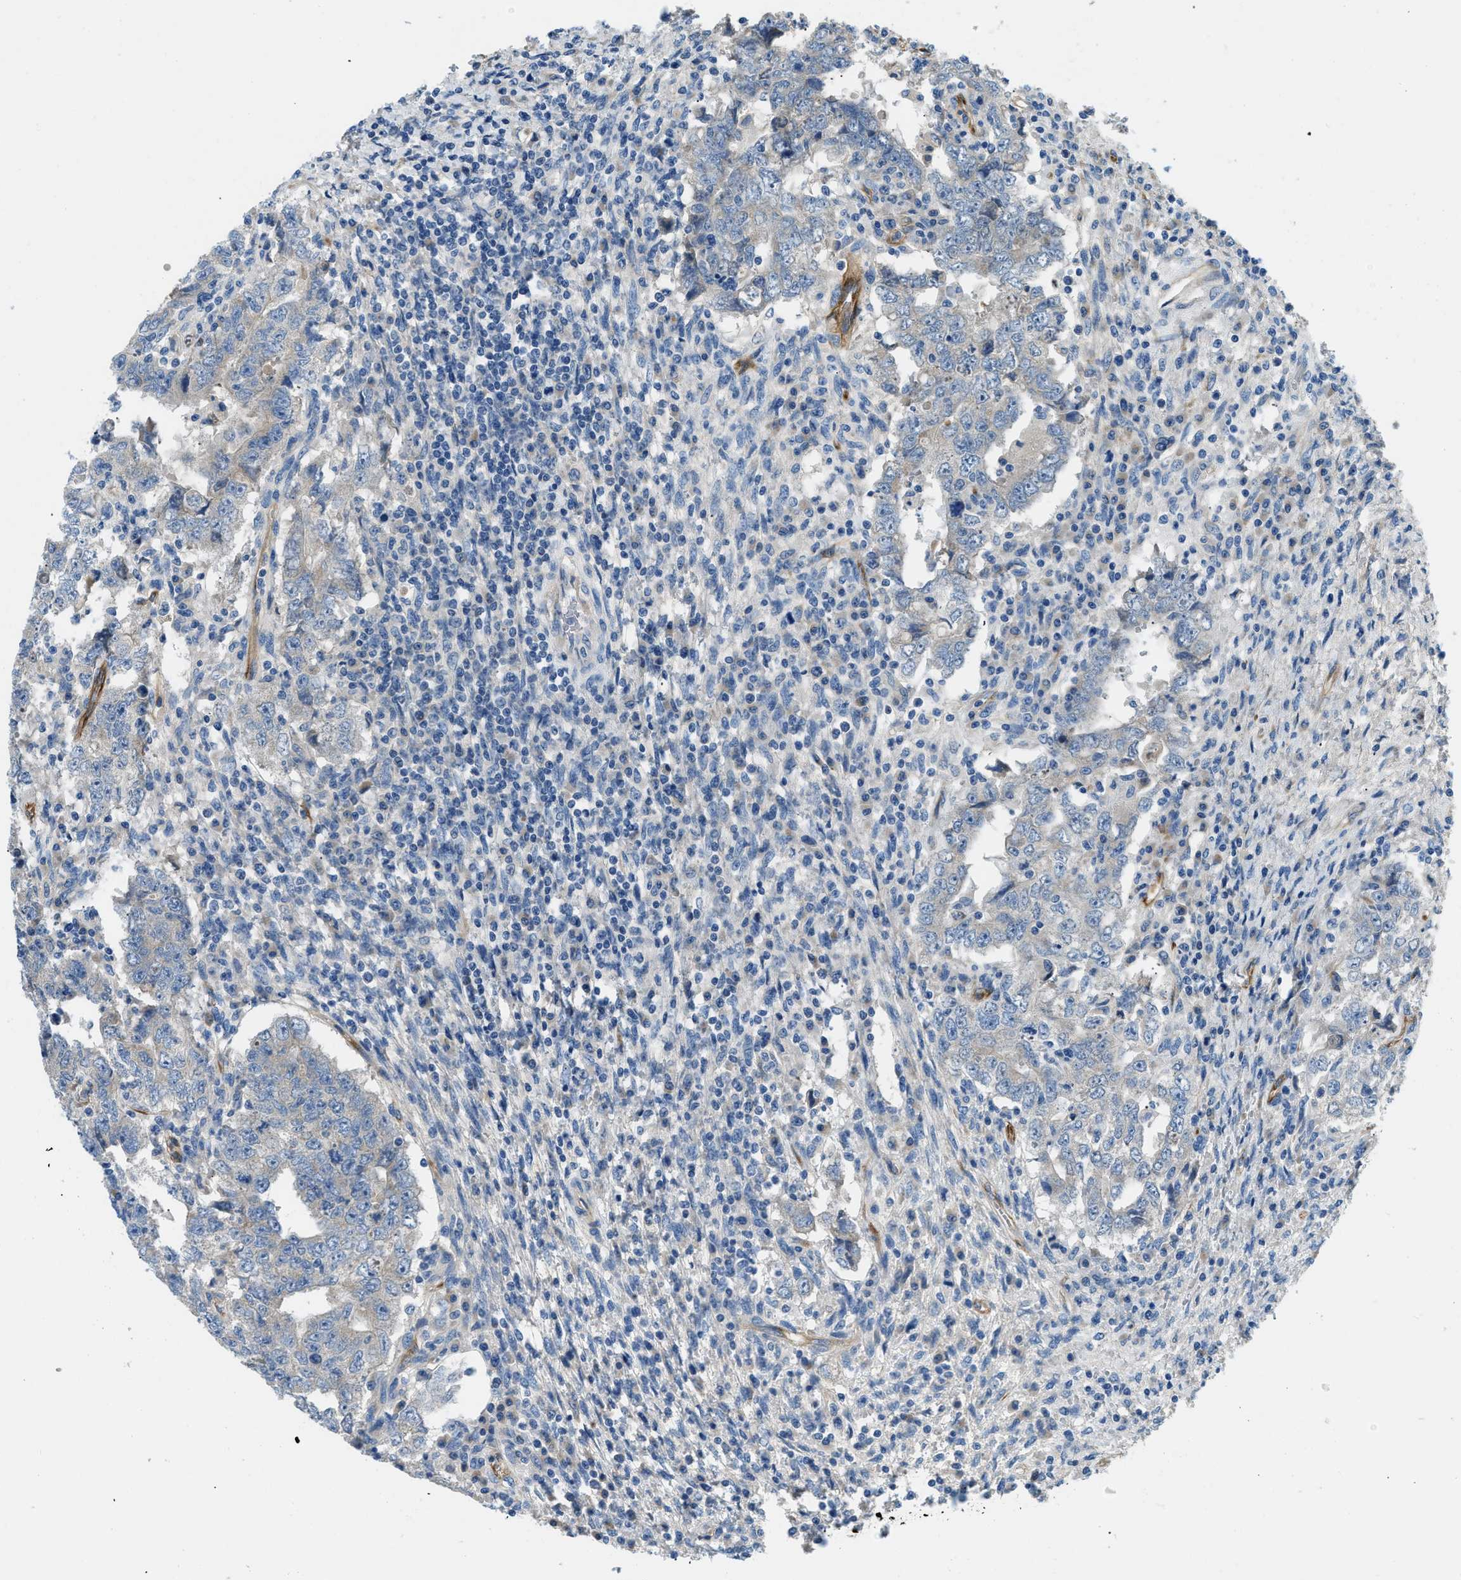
{"staining": {"intensity": "negative", "quantity": "none", "location": "none"}, "tissue": "testis cancer", "cell_type": "Tumor cells", "image_type": "cancer", "snomed": [{"axis": "morphology", "description": "Carcinoma, Embryonal, NOS"}, {"axis": "topography", "description": "Testis"}], "caption": "High power microscopy histopathology image of an immunohistochemistry image of testis embryonal carcinoma, revealing no significant staining in tumor cells. (DAB (3,3'-diaminobenzidine) IHC with hematoxylin counter stain).", "gene": "COL15A1", "patient": {"sex": "male", "age": 26}}